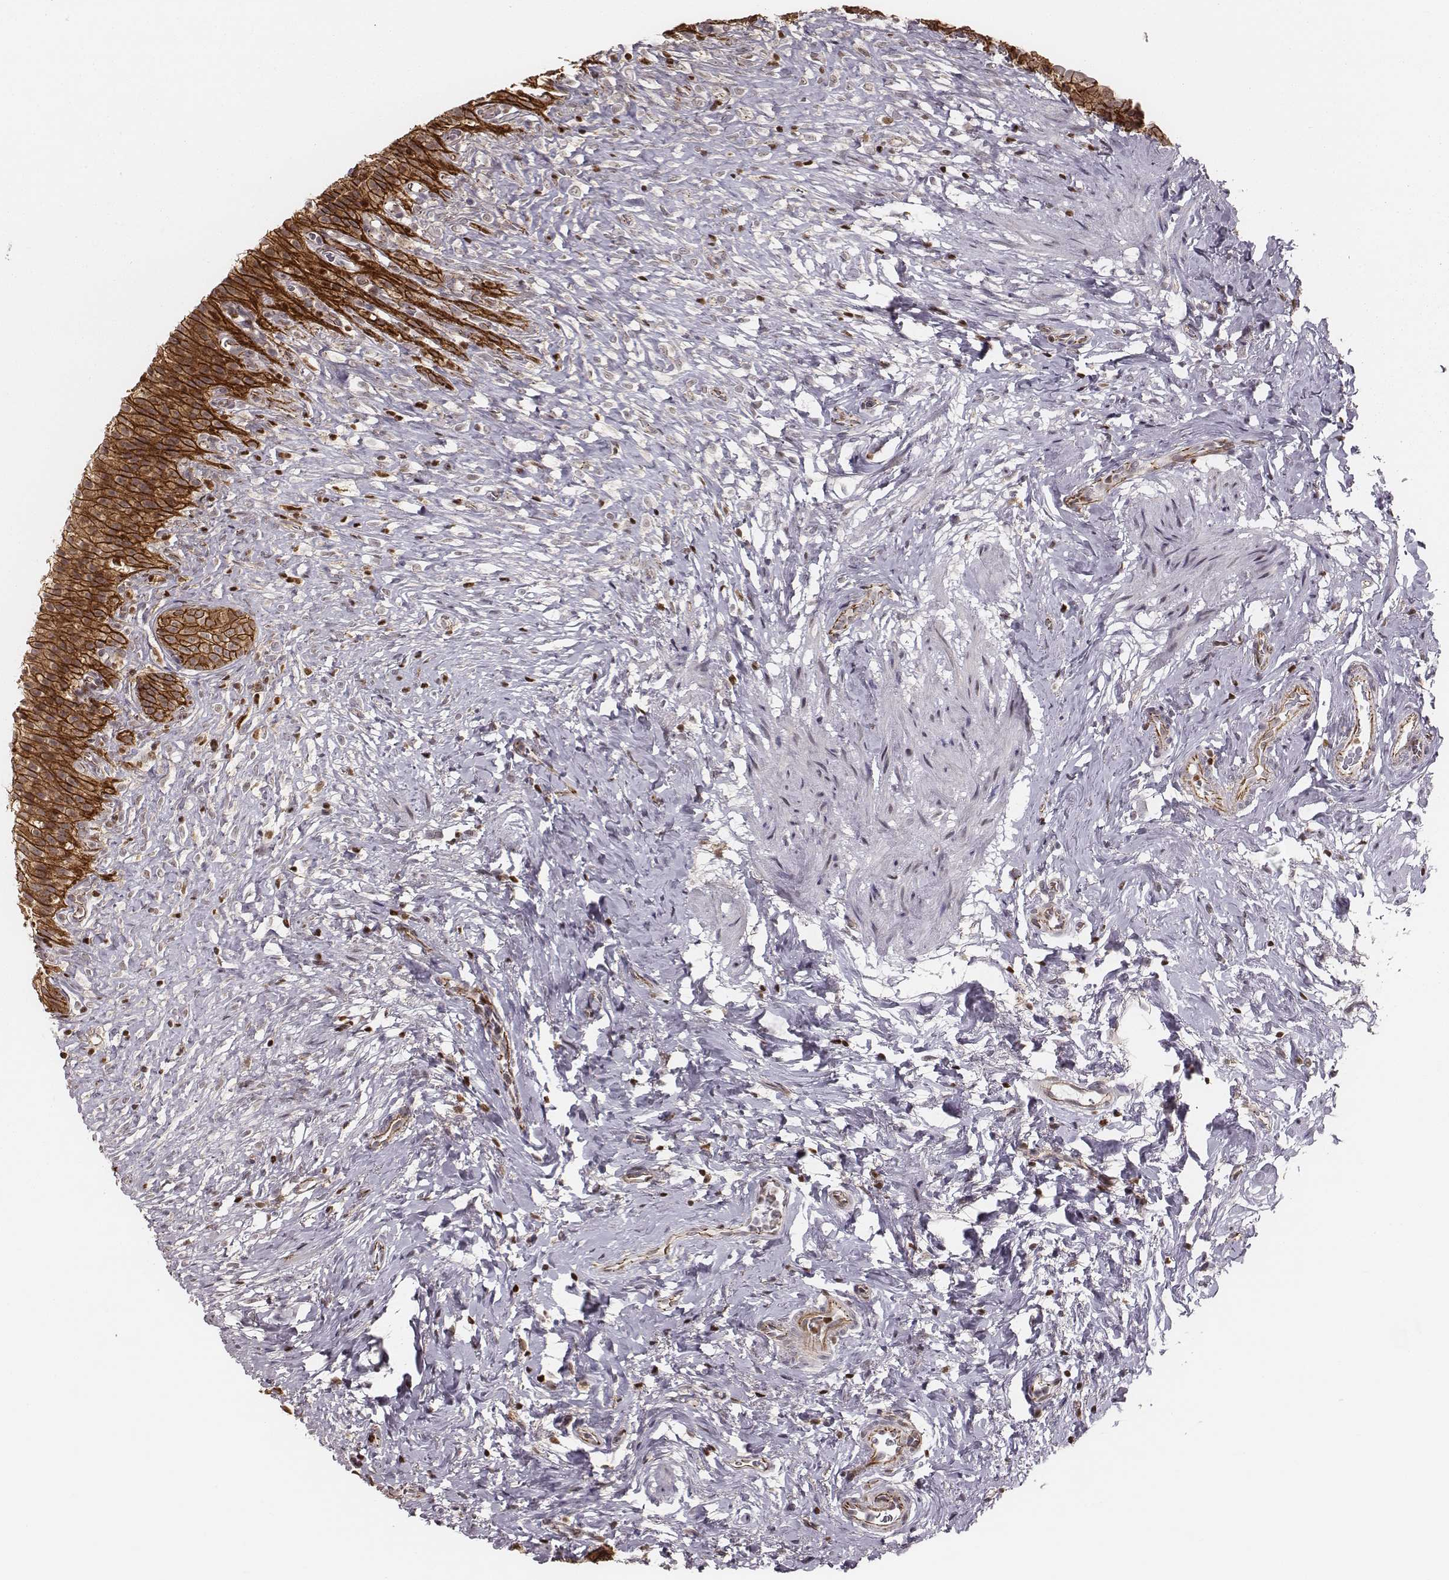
{"staining": {"intensity": "strong", "quantity": ">75%", "location": "cytoplasmic/membranous"}, "tissue": "urinary bladder", "cell_type": "Urothelial cells", "image_type": "normal", "snomed": [{"axis": "morphology", "description": "Normal tissue, NOS"}, {"axis": "topography", "description": "Urinary bladder"}, {"axis": "topography", "description": "Prostate"}], "caption": "A high-resolution micrograph shows IHC staining of benign urinary bladder, which shows strong cytoplasmic/membranous expression in approximately >75% of urothelial cells. (Brightfield microscopy of DAB IHC at high magnification).", "gene": "WDR59", "patient": {"sex": "male", "age": 76}}